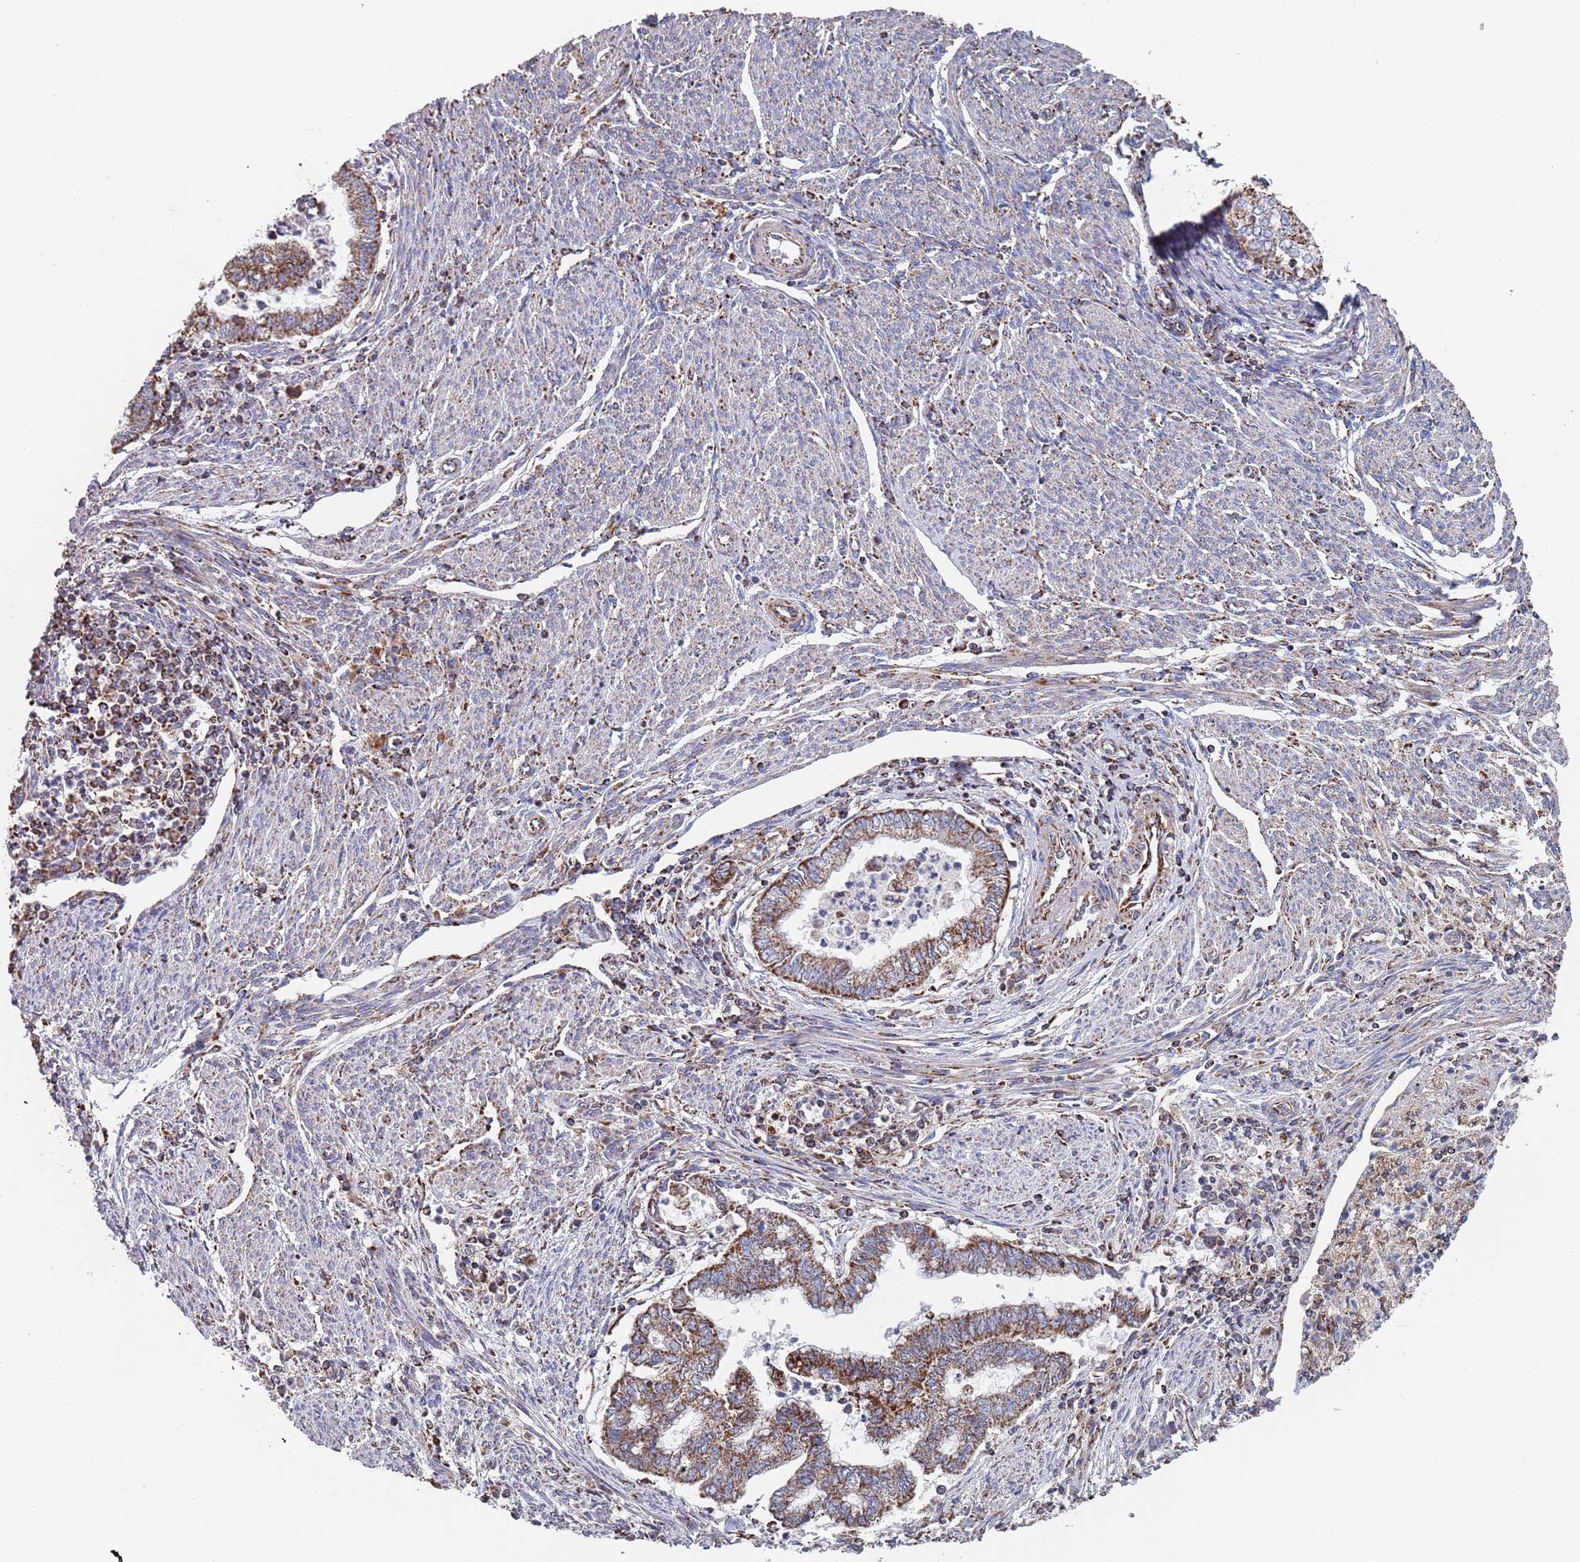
{"staining": {"intensity": "moderate", "quantity": ">75%", "location": "cytoplasmic/membranous"}, "tissue": "endometrial cancer", "cell_type": "Tumor cells", "image_type": "cancer", "snomed": [{"axis": "morphology", "description": "Adenocarcinoma, NOS"}, {"axis": "topography", "description": "Endometrium"}], "caption": "DAB immunohistochemical staining of endometrial cancer demonstrates moderate cytoplasmic/membranous protein staining in approximately >75% of tumor cells.", "gene": "PGP", "patient": {"sex": "female", "age": 79}}